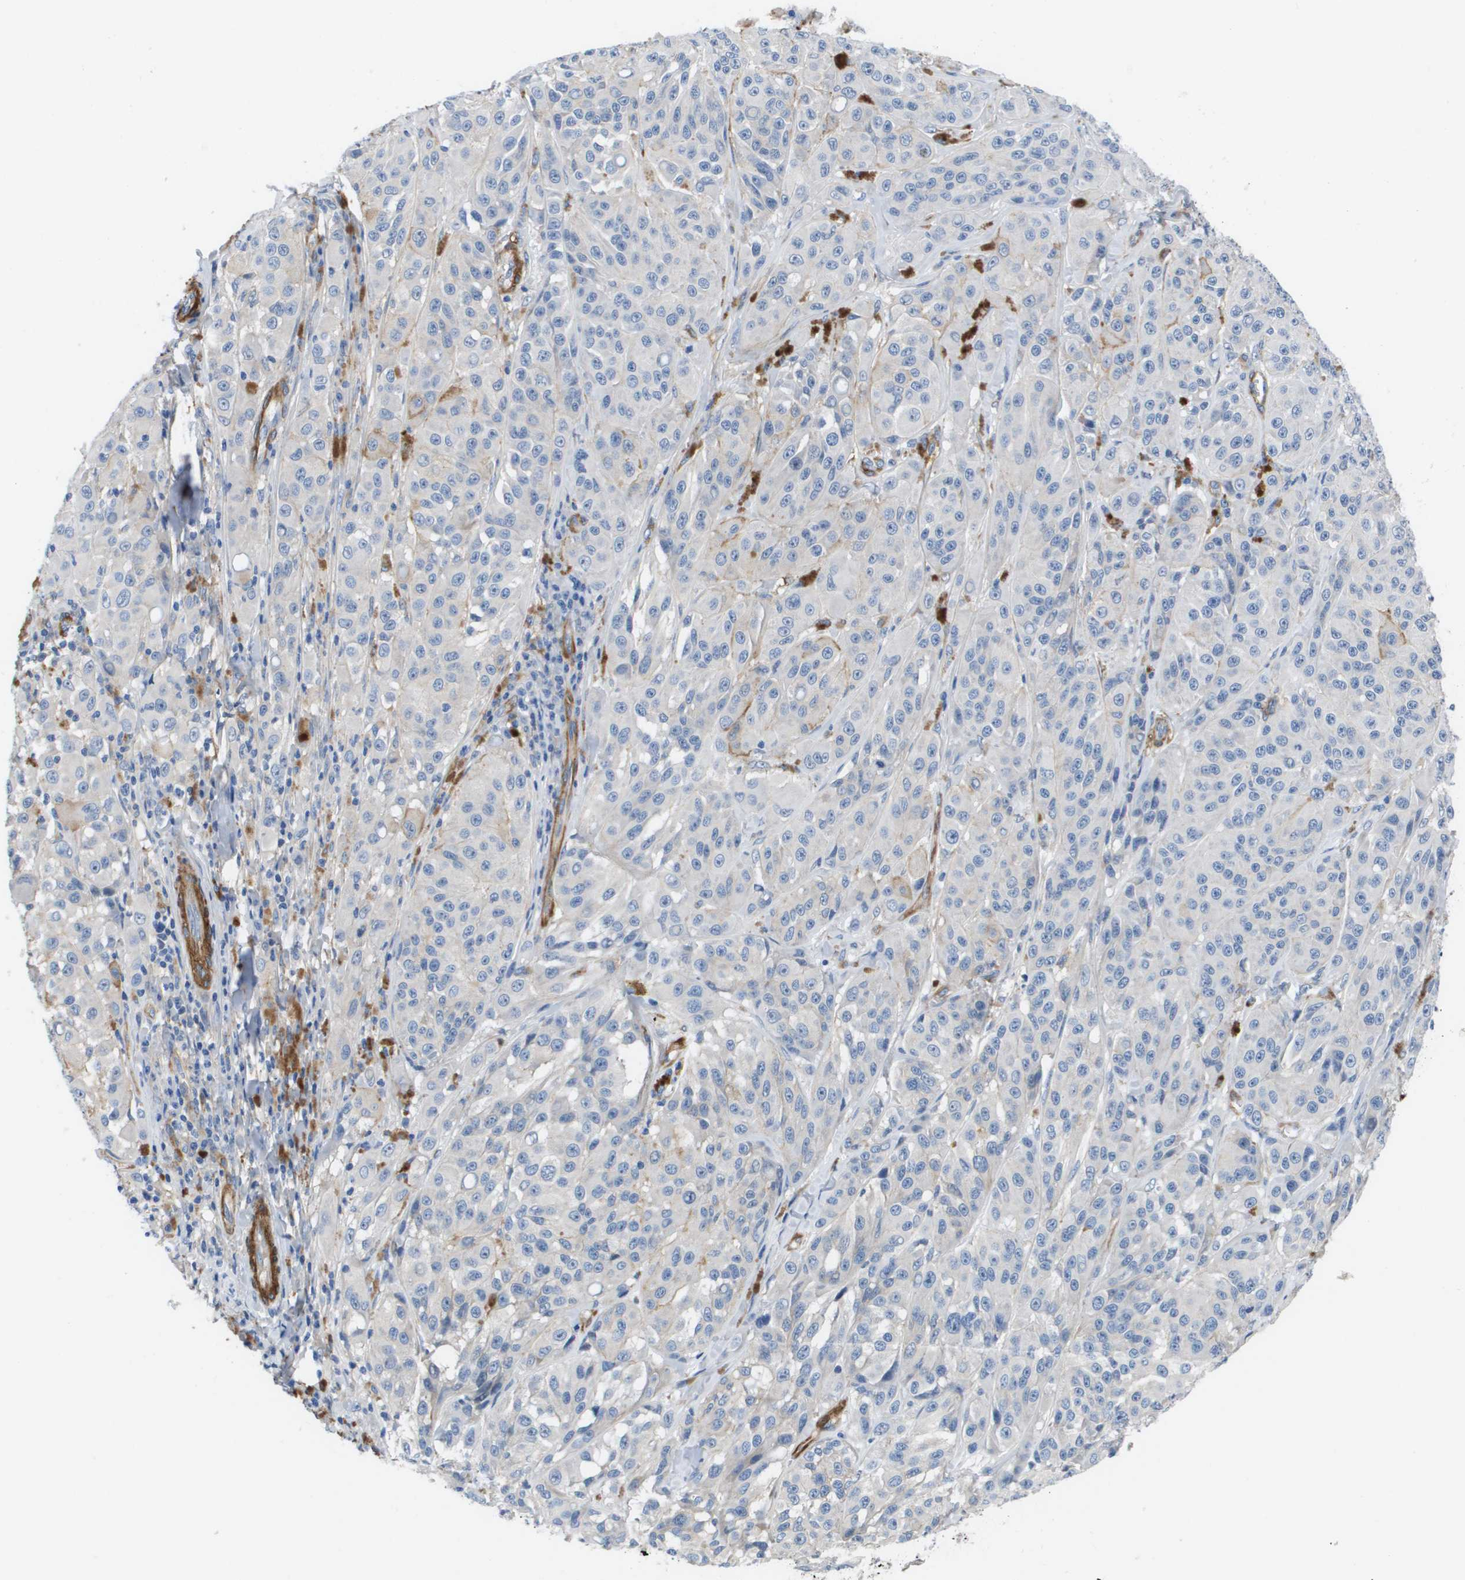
{"staining": {"intensity": "negative", "quantity": "none", "location": "none"}, "tissue": "melanoma", "cell_type": "Tumor cells", "image_type": "cancer", "snomed": [{"axis": "morphology", "description": "Malignant melanoma, NOS"}, {"axis": "topography", "description": "Skin"}], "caption": "DAB (3,3'-diaminobenzidine) immunohistochemical staining of malignant melanoma shows no significant staining in tumor cells.", "gene": "LPP", "patient": {"sex": "male", "age": 84}}